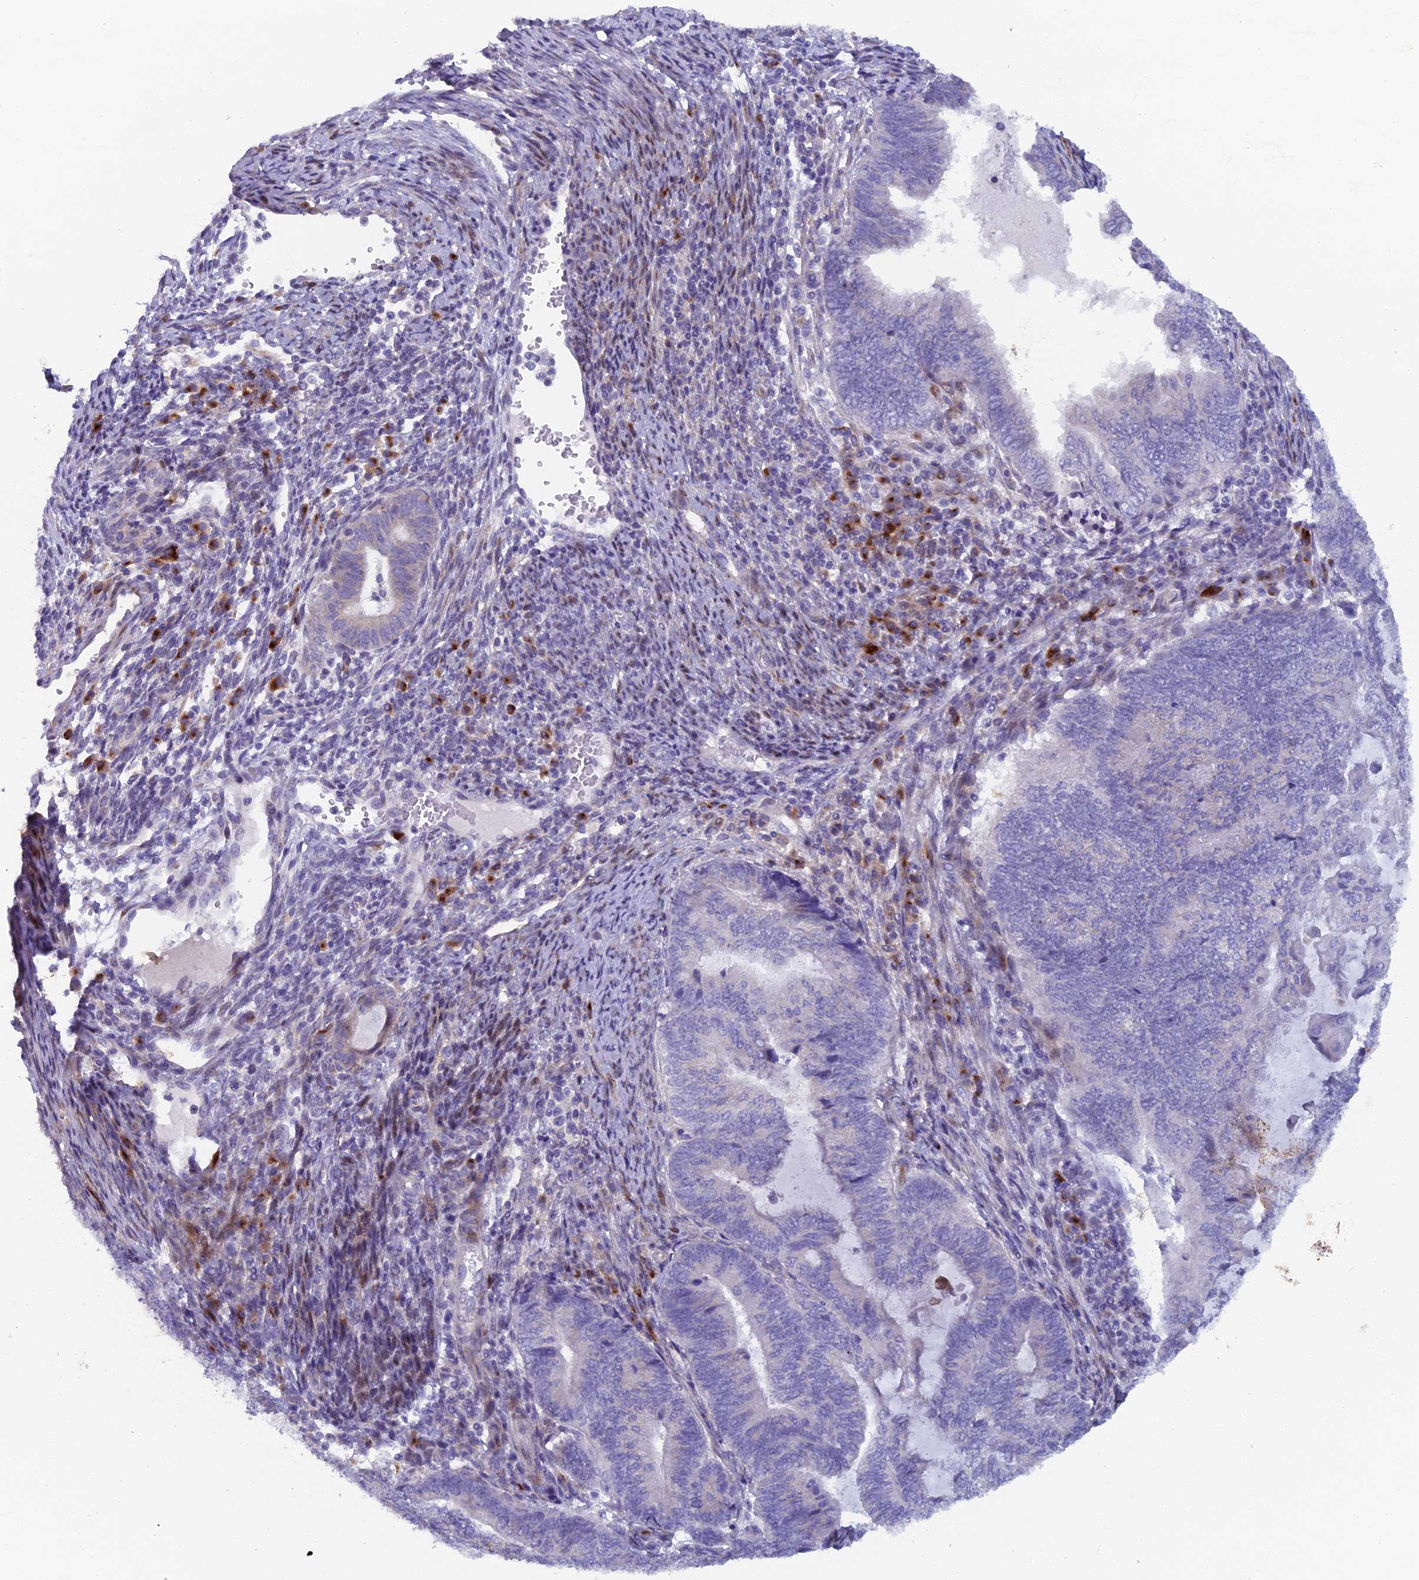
{"staining": {"intensity": "negative", "quantity": "none", "location": "none"}, "tissue": "endometrial cancer", "cell_type": "Tumor cells", "image_type": "cancer", "snomed": [{"axis": "morphology", "description": "Adenocarcinoma, NOS"}, {"axis": "topography", "description": "Uterus"}, {"axis": "topography", "description": "Endometrium"}], "caption": "This is an immunohistochemistry (IHC) histopathology image of human endometrial cancer. There is no expression in tumor cells.", "gene": "B9D2", "patient": {"sex": "female", "age": 70}}